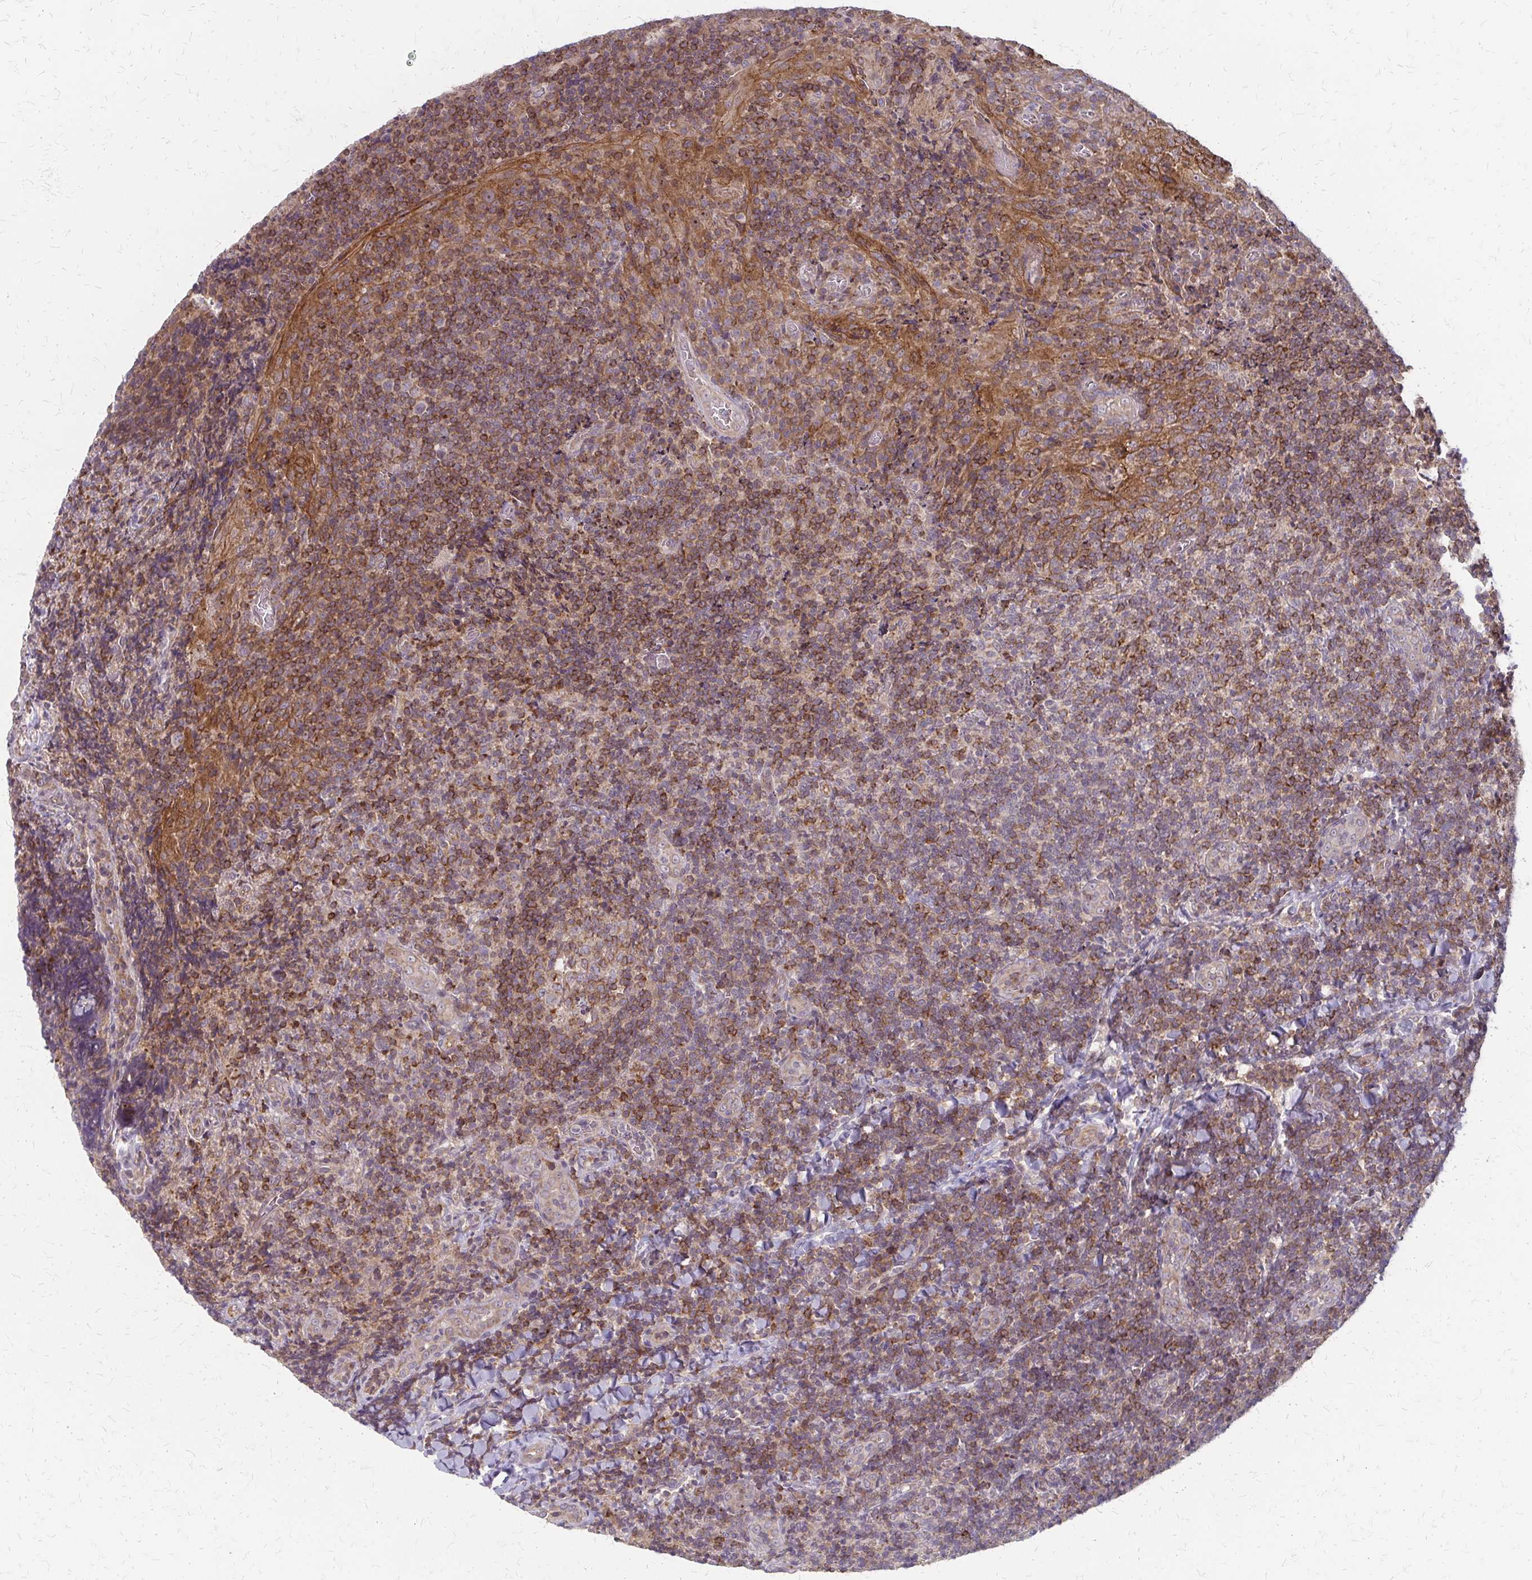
{"staining": {"intensity": "weak", "quantity": "<25%", "location": "cytoplasmic/membranous"}, "tissue": "tonsil", "cell_type": "Germinal center cells", "image_type": "normal", "snomed": [{"axis": "morphology", "description": "Normal tissue, NOS"}, {"axis": "topography", "description": "Tonsil"}], "caption": "Image shows no protein positivity in germinal center cells of benign tonsil.", "gene": "ZNF383", "patient": {"sex": "male", "age": 17}}